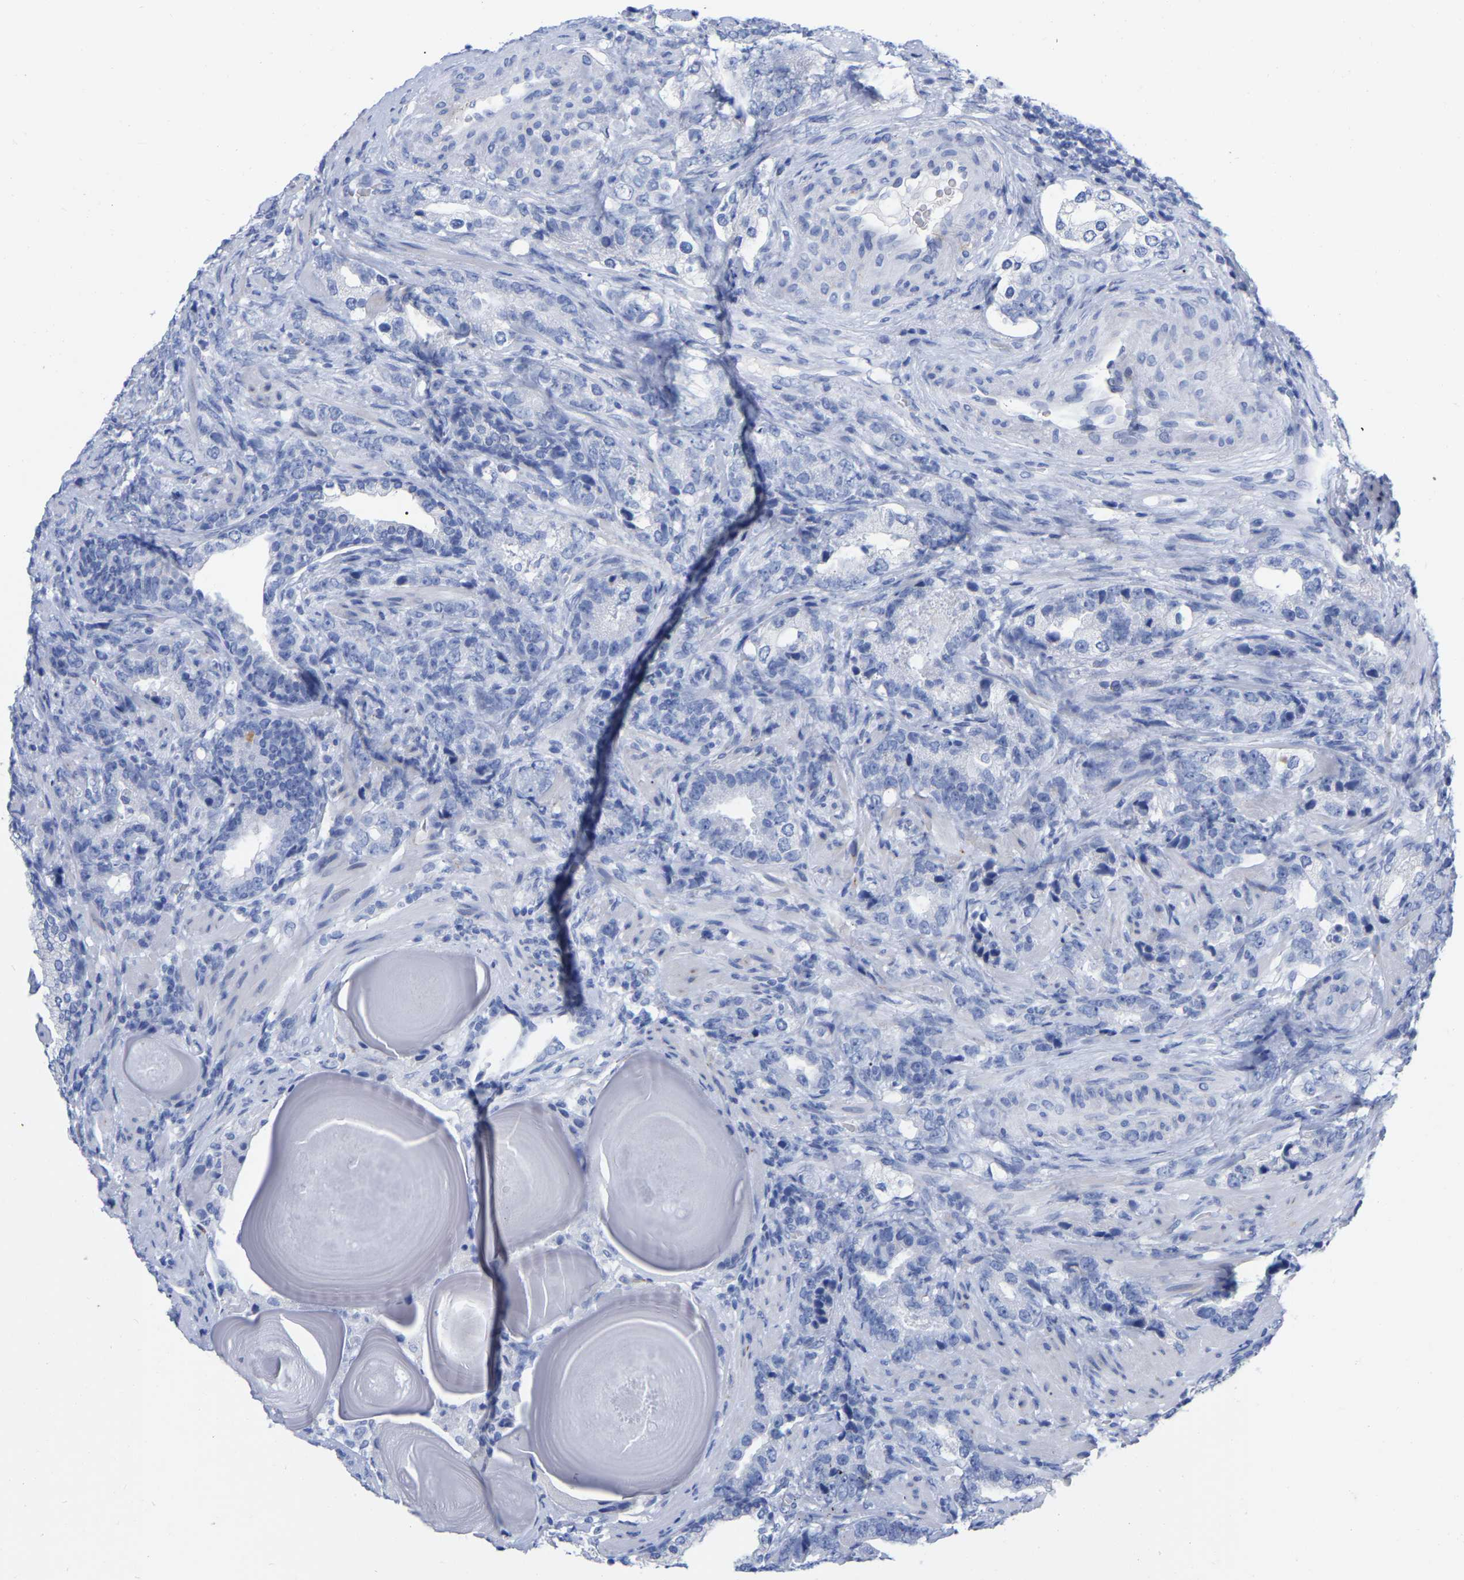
{"staining": {"intensity": "negative", "quantity": "none", "location": "none"}, "tissue": "prostate cancer", "cell_type": "Tumor cells", "image_type": "cancer", "snomed": [{"axis": "morphology", "description": "Adenocarcinoma, High grade"}, {"axis": "topography", "description": "Prostate"}], "caption": "High magnification brightfield microscopy of high-grade adenocarcinoma (prostate) stained with DAB (brown) and counterstained with hematoxylin (blue): tumor cells show no significant expression. (DAB IHC with hematoxylin counter stain).", "gene": "HAPLN1", "patient": {"sex": "male", "age": 63}}